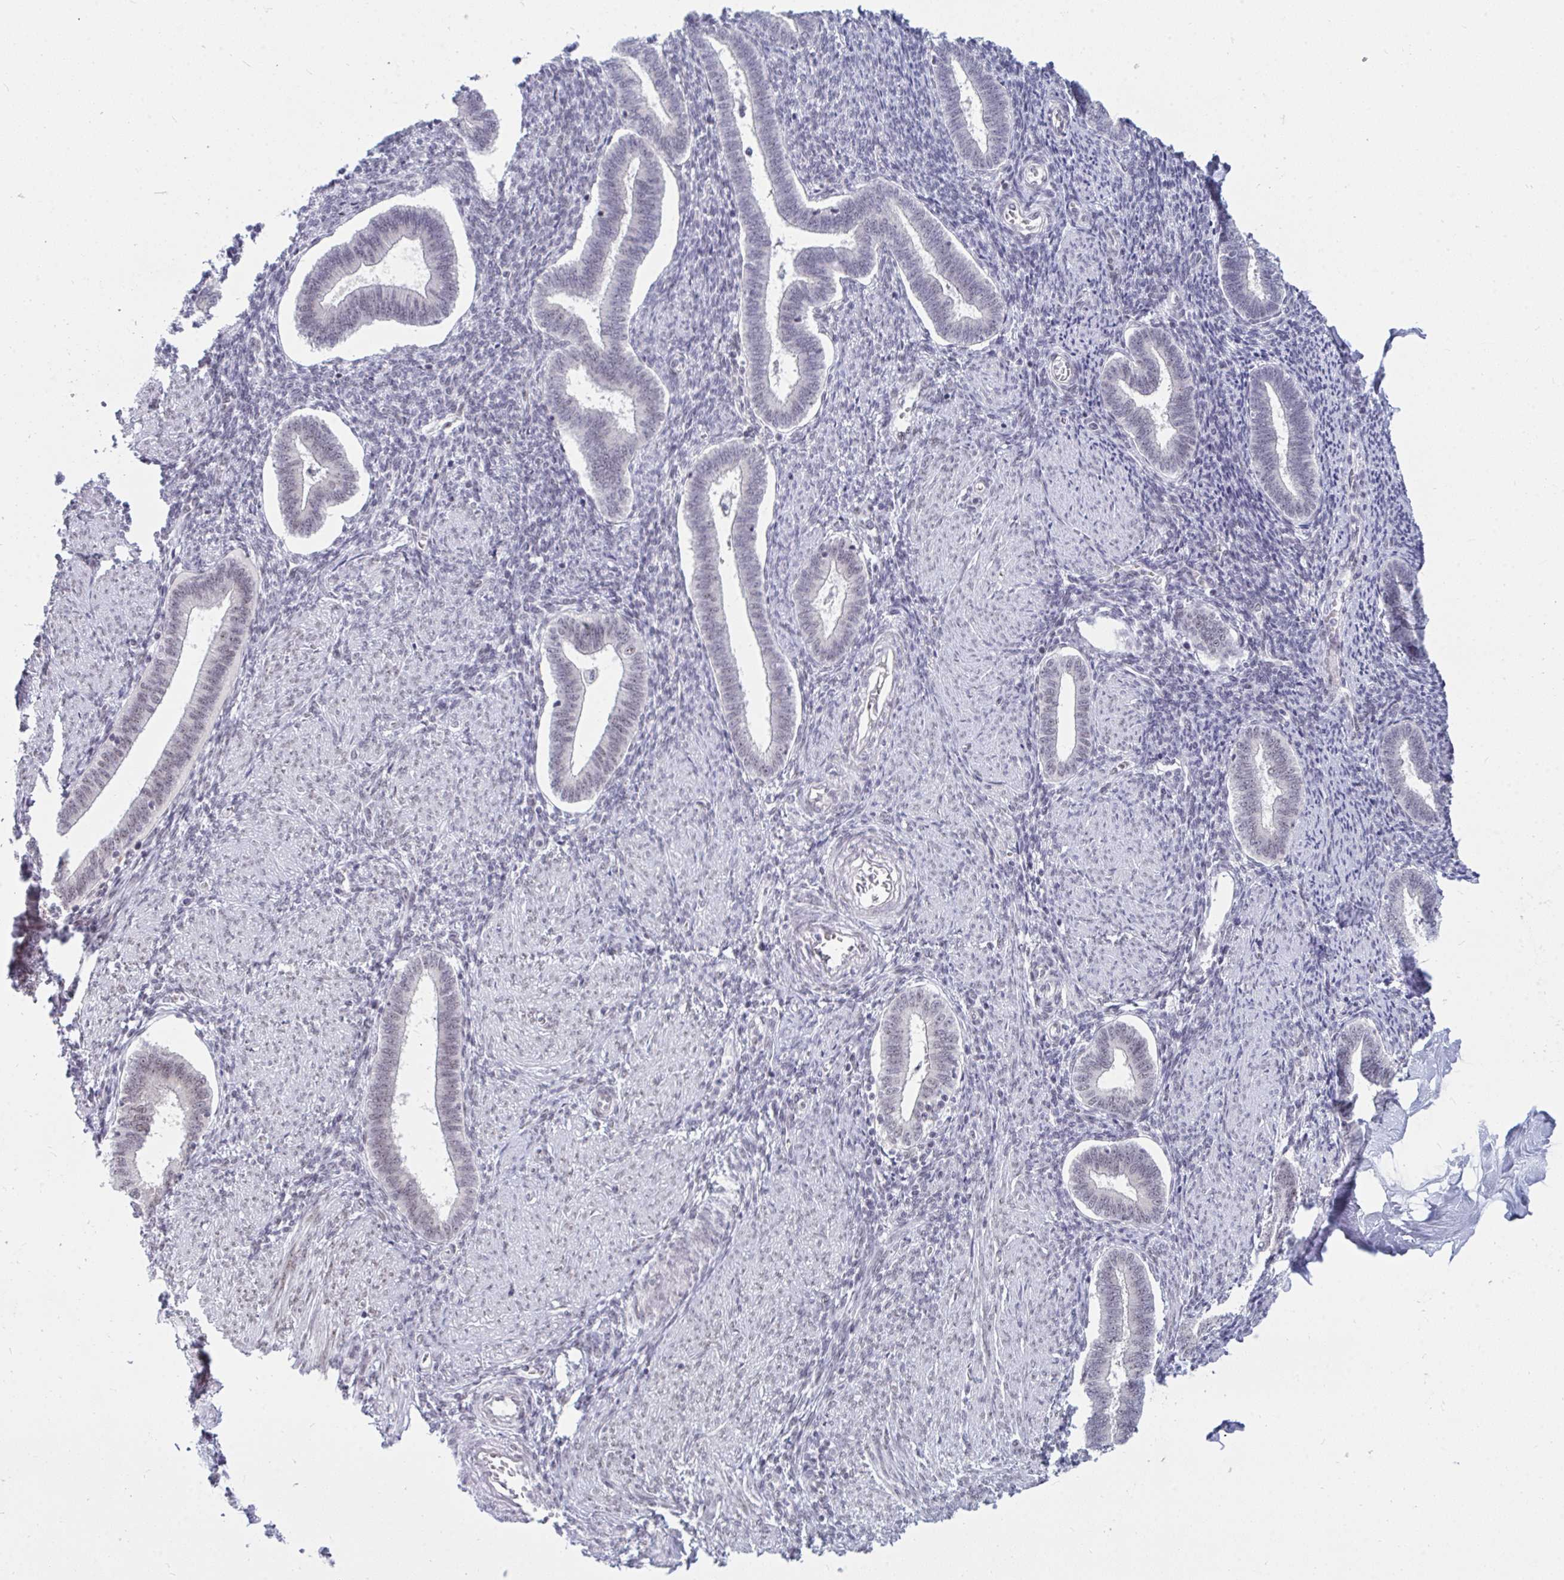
{"staining": {"intensity": "weak", "quantity": "25%-75%", "location": "nuclear"}, "tissue": "endometrium", "cell_type": "Cells in endometrial stroma", "image_type": "normal", "snomed": [{"axis": "morphology", "description": "Normal tissue, NOS"}, {"axis": "topography", "description": "Endometrium"}], "caption": "Immunohistochemical staining of normal endometrium demonstrates weak nuclear protein staining in approximately 25%-75% of cells in endometrial stroma.", "gene": "PRR14", "patient": {"sex": "female", "age": 42}}